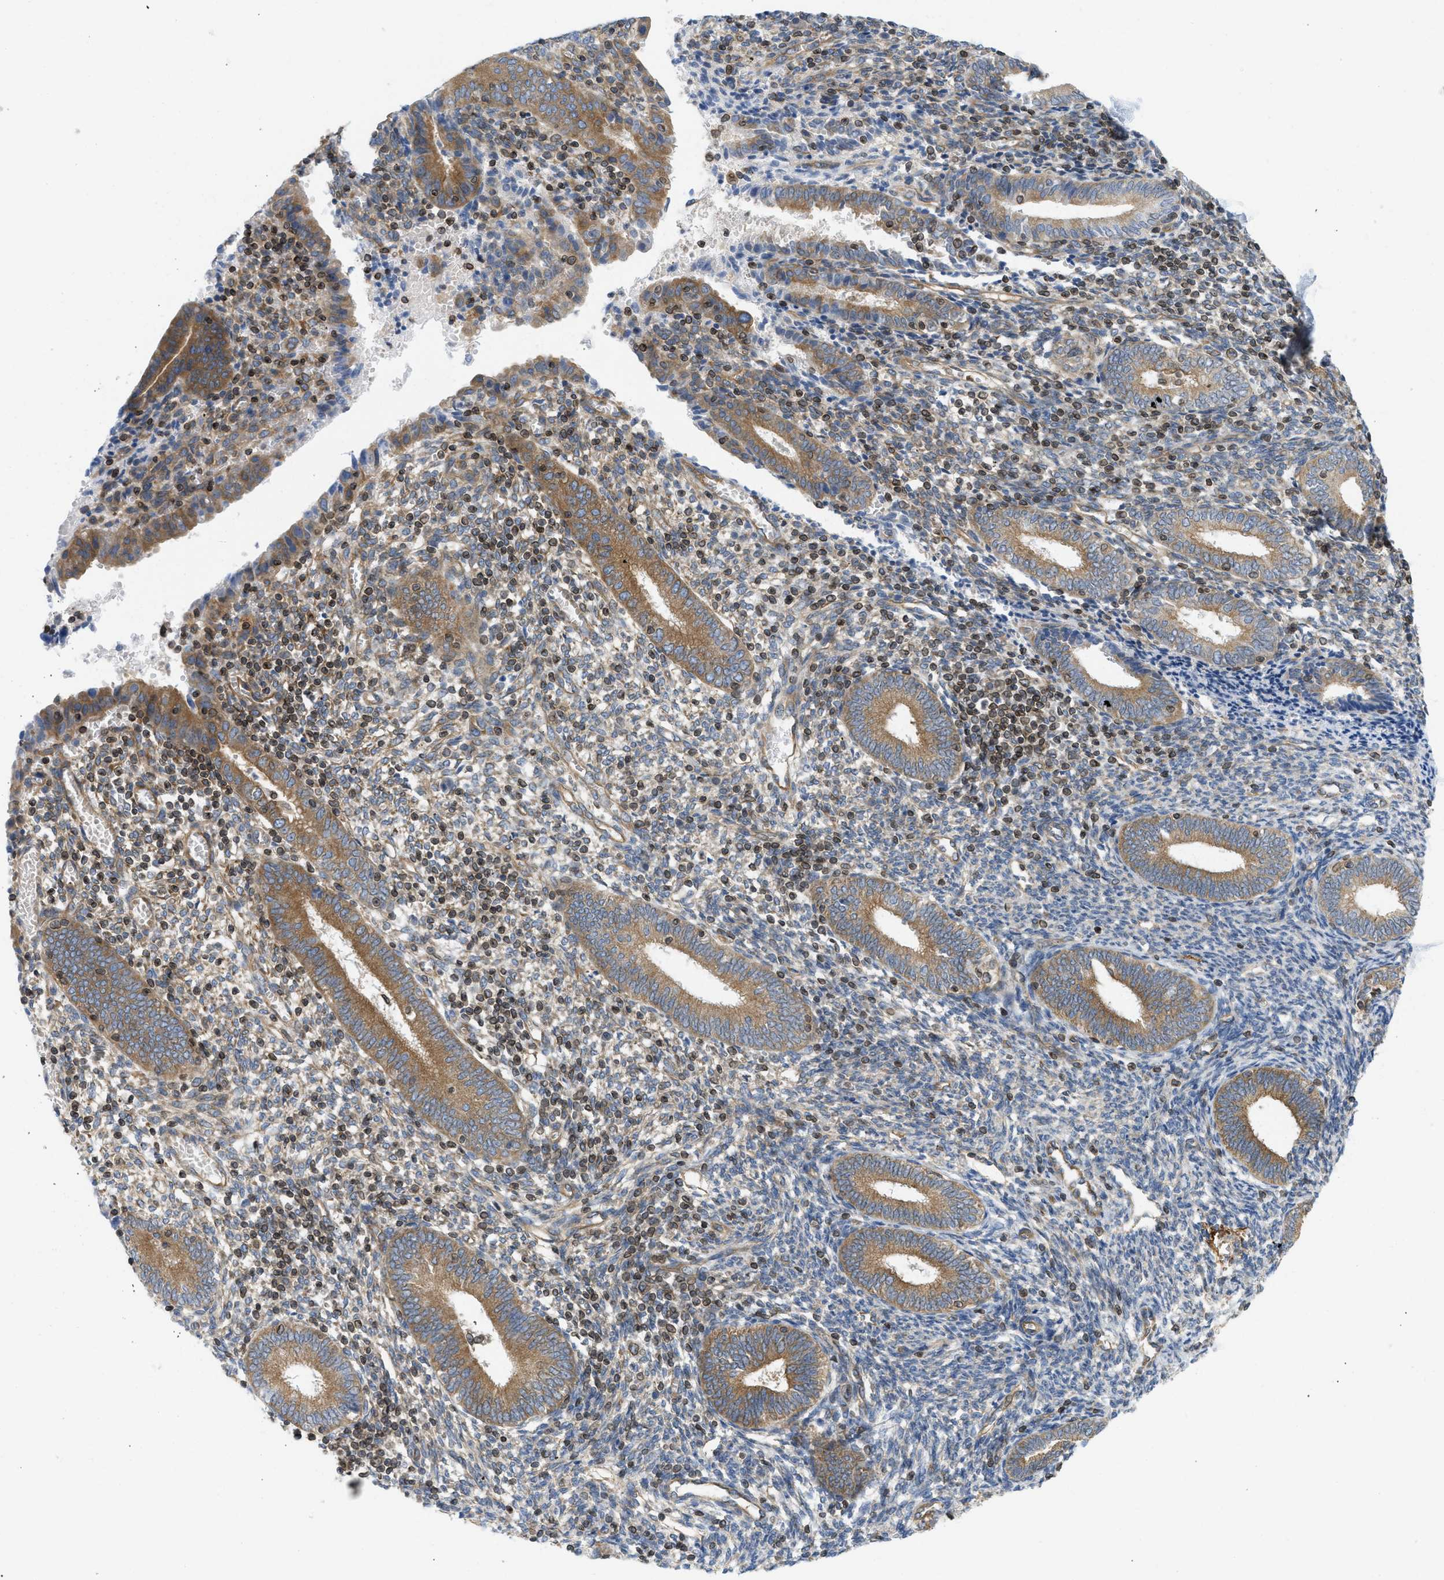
{"staining": {"intensity": "moderate", "quantity": "<25%", "location": "cytoplasmic/membranous"}, "tissue": "endometrium", "cell_type": "Cells in endometrial stroma", "image_type": "normal", "snomed": [{"axis": "morphology", "description": "Normal tissue, NOS"}, {"axis": "topography", "description": "Endometrium"}], "caption": "Immunohistochemical staining of unremarkable human endometrium exhibits moderate cytoplasmic/membranous protein positivity in approximately <25% of cells in endometrial stroma.", "gene": "STRN", "patient": {"sex": "female", "age": 41}}